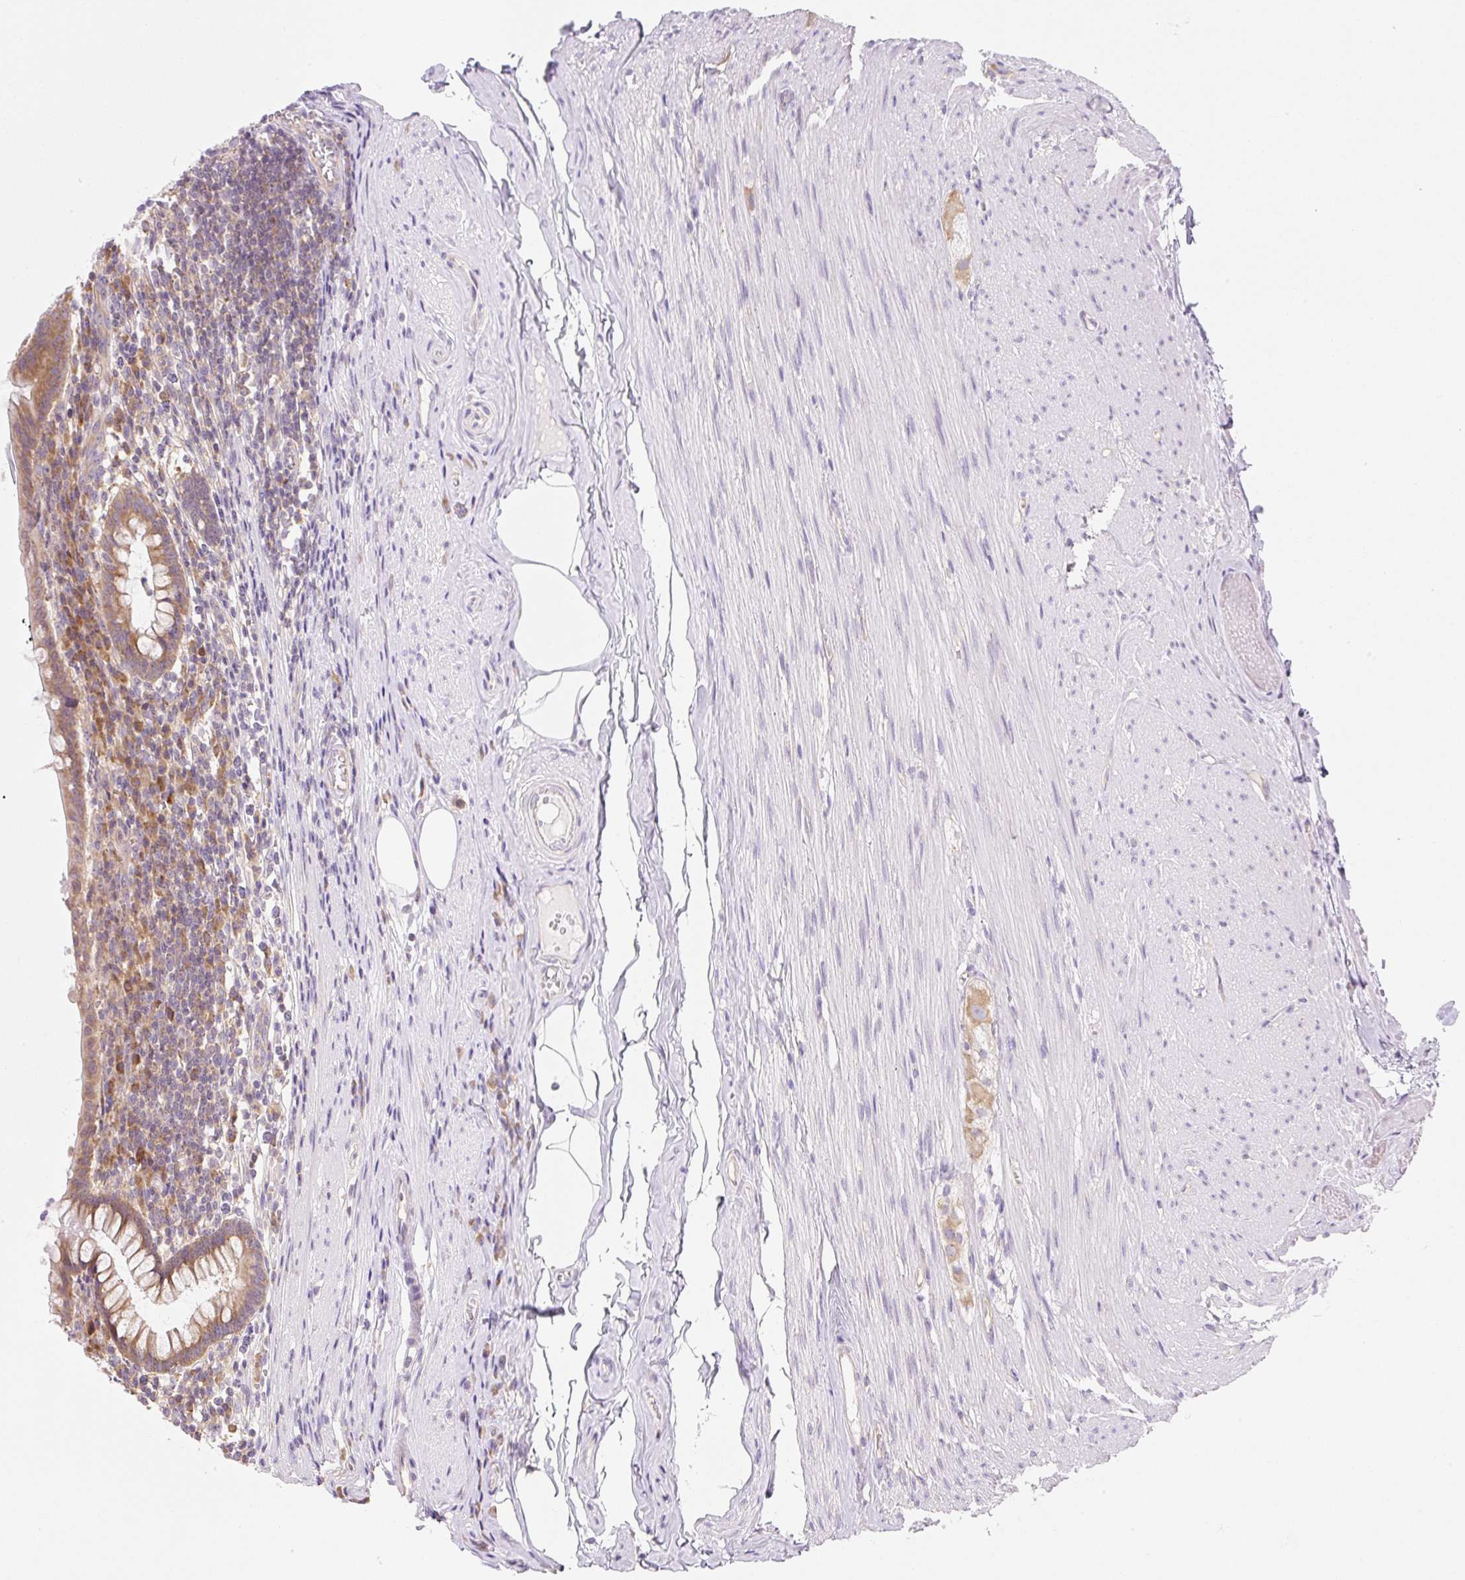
{"staining": {"intensity": "moderate", "quantity": ">75%", "location": "cytoplasmic/membranous"}, "tissue": "appendix", "cell_type": "Glandular cells", "image_type": "normal", "snomed": [{"axis": "morphology", "description": "Normal tissue, NOS"}, {"axis": "topography", "description": "Appendix"}], "caption": "A micrograph of appendix stained for a protein demonstrates moderate cytoplasmic/membranous brown staining in glandular cells. (DAB = brown stain, brightfield microscopy at high magnification).", "gene": "RPL18A", "patient": {"sex": "female", "age": 56}}